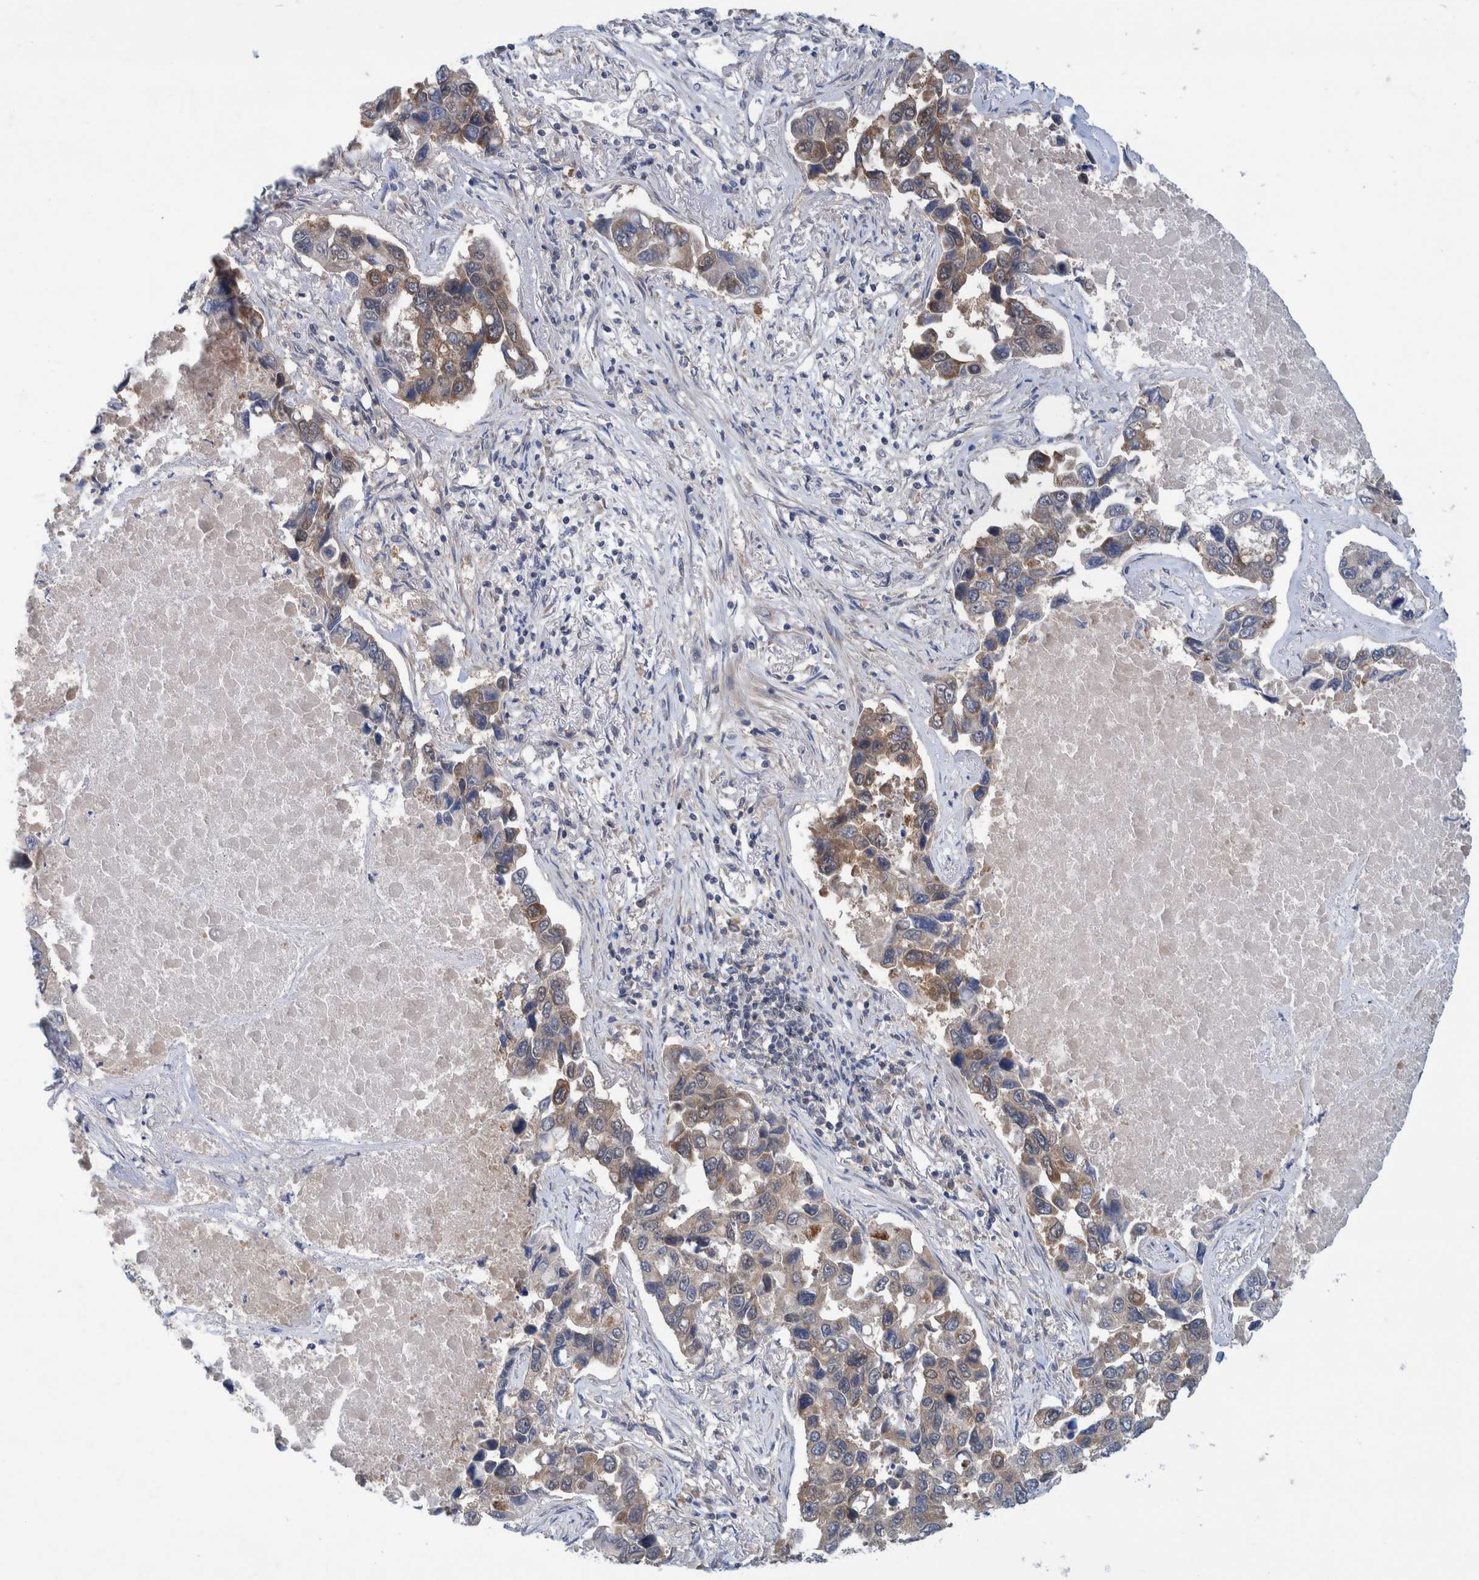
{"staining": {"intensity": "weak", "quantity": "25%-75%", "location": "cytoplasmic/membranous"}, "tissue": "lung cancer", "cell_type": "Tumor cells", "image_type": "cancer", "snomed": [{"axis": "morphology", "description": "Adenocarcinoma, NOS"}, {"axis": "topography", "description": "Lung"}], "caption": "Weak cytoplasmic/membranous expression is seen in about 25%-75% of tumor cells in lung cancer (adenocarcinoma). The staining is performed using DAB brown chromogen to label protein expression. The nuclei are counter-stained blue using hematoxylin.", "gene": "PLPBP", "patient": {"sex": "male", "age": 64}}